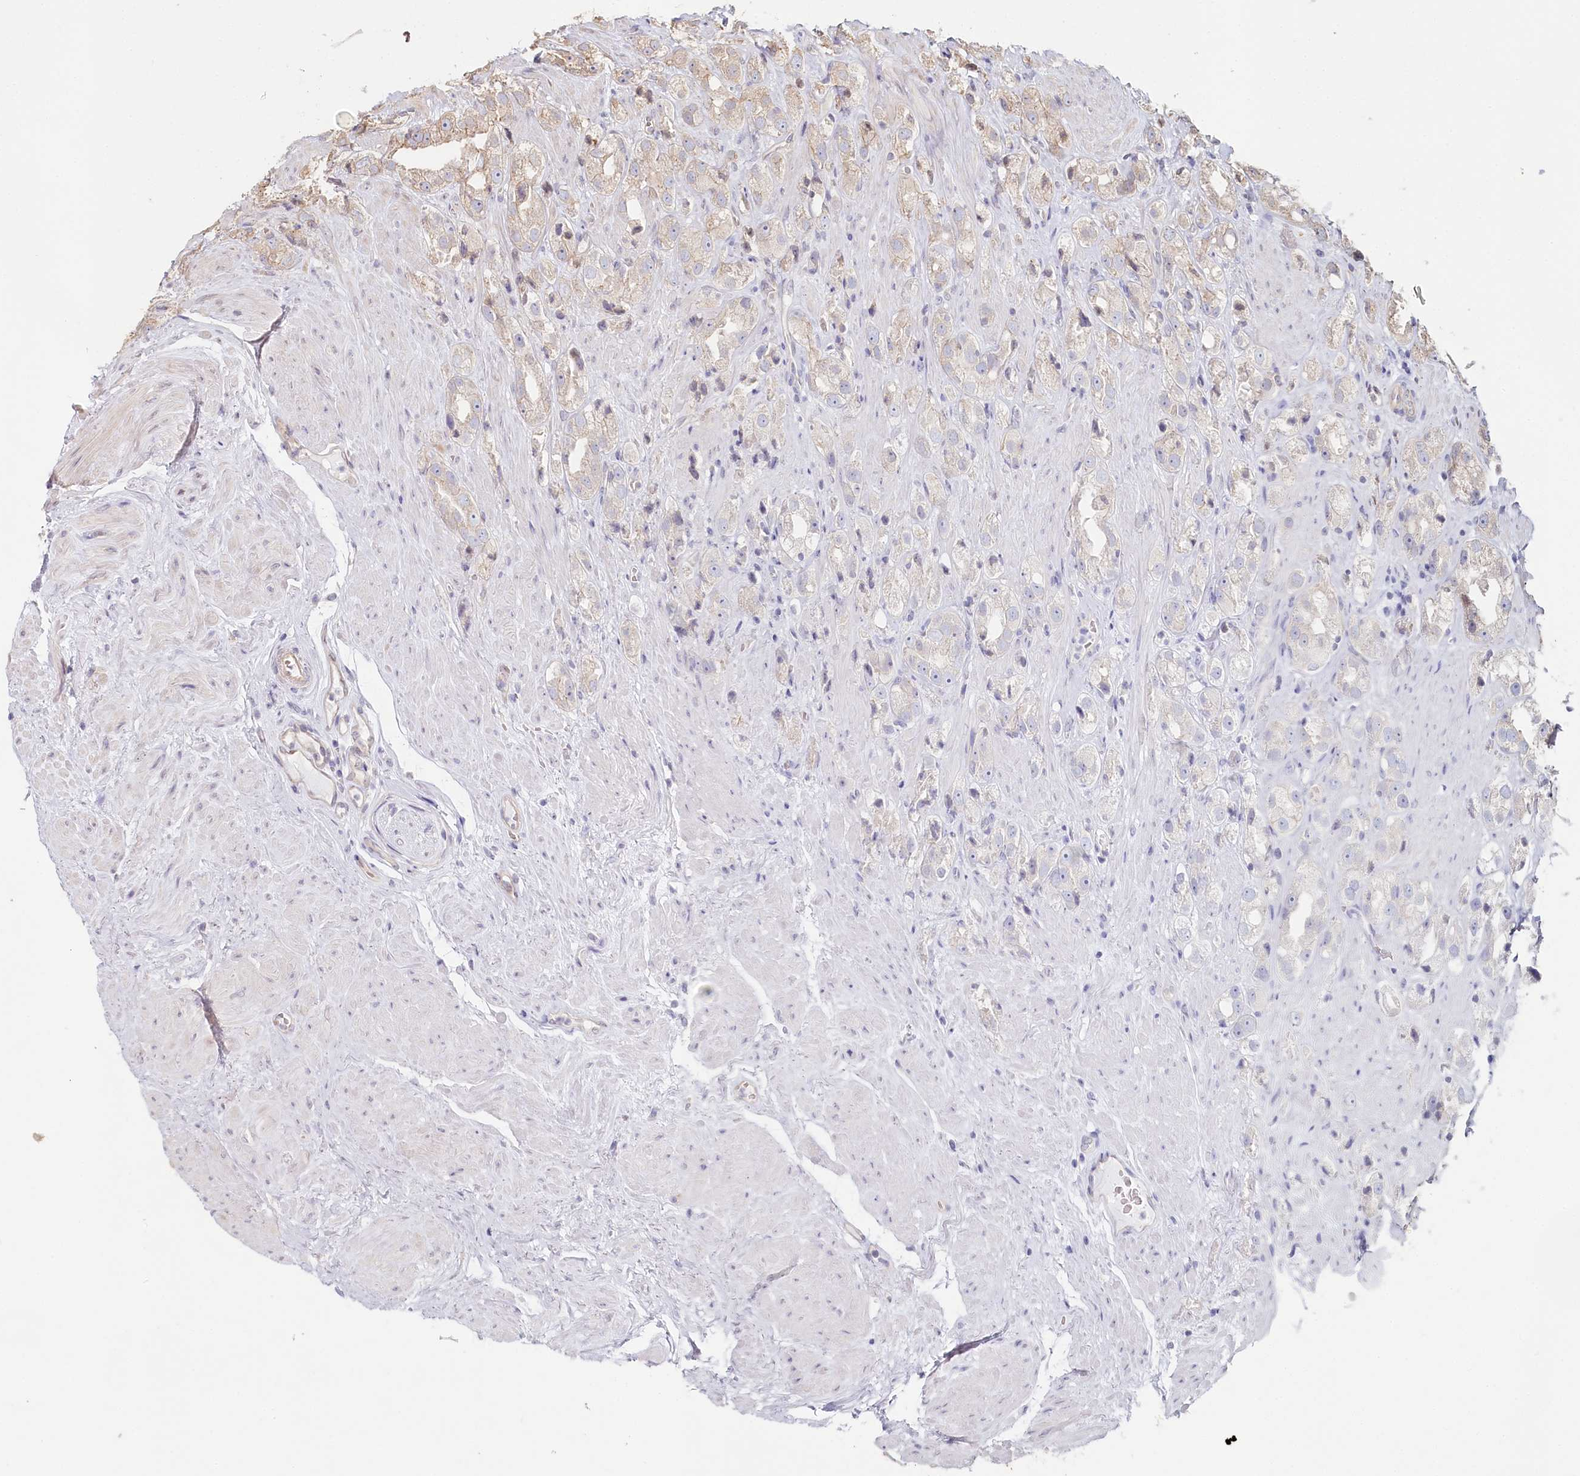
{"staining": {"intensity": "negative", "quantity": "none", "location": "none"}, "tissue": "prostate cancer", "cell_type": "Tumor cells", "image_type": "cancer", "snomed": [{"axis": "morphology", "description": "Adenocarcinoma, NOS"}, {"axis": "topography", "description": "Prostate"}], "caption": "Immunohistochemistry (IHC) image of prostate cancer stained for a protein (brown), which displays no positivity in tumor cells.", "gene": "TCHP", "patient": {"sex": "male", "age": 79}}